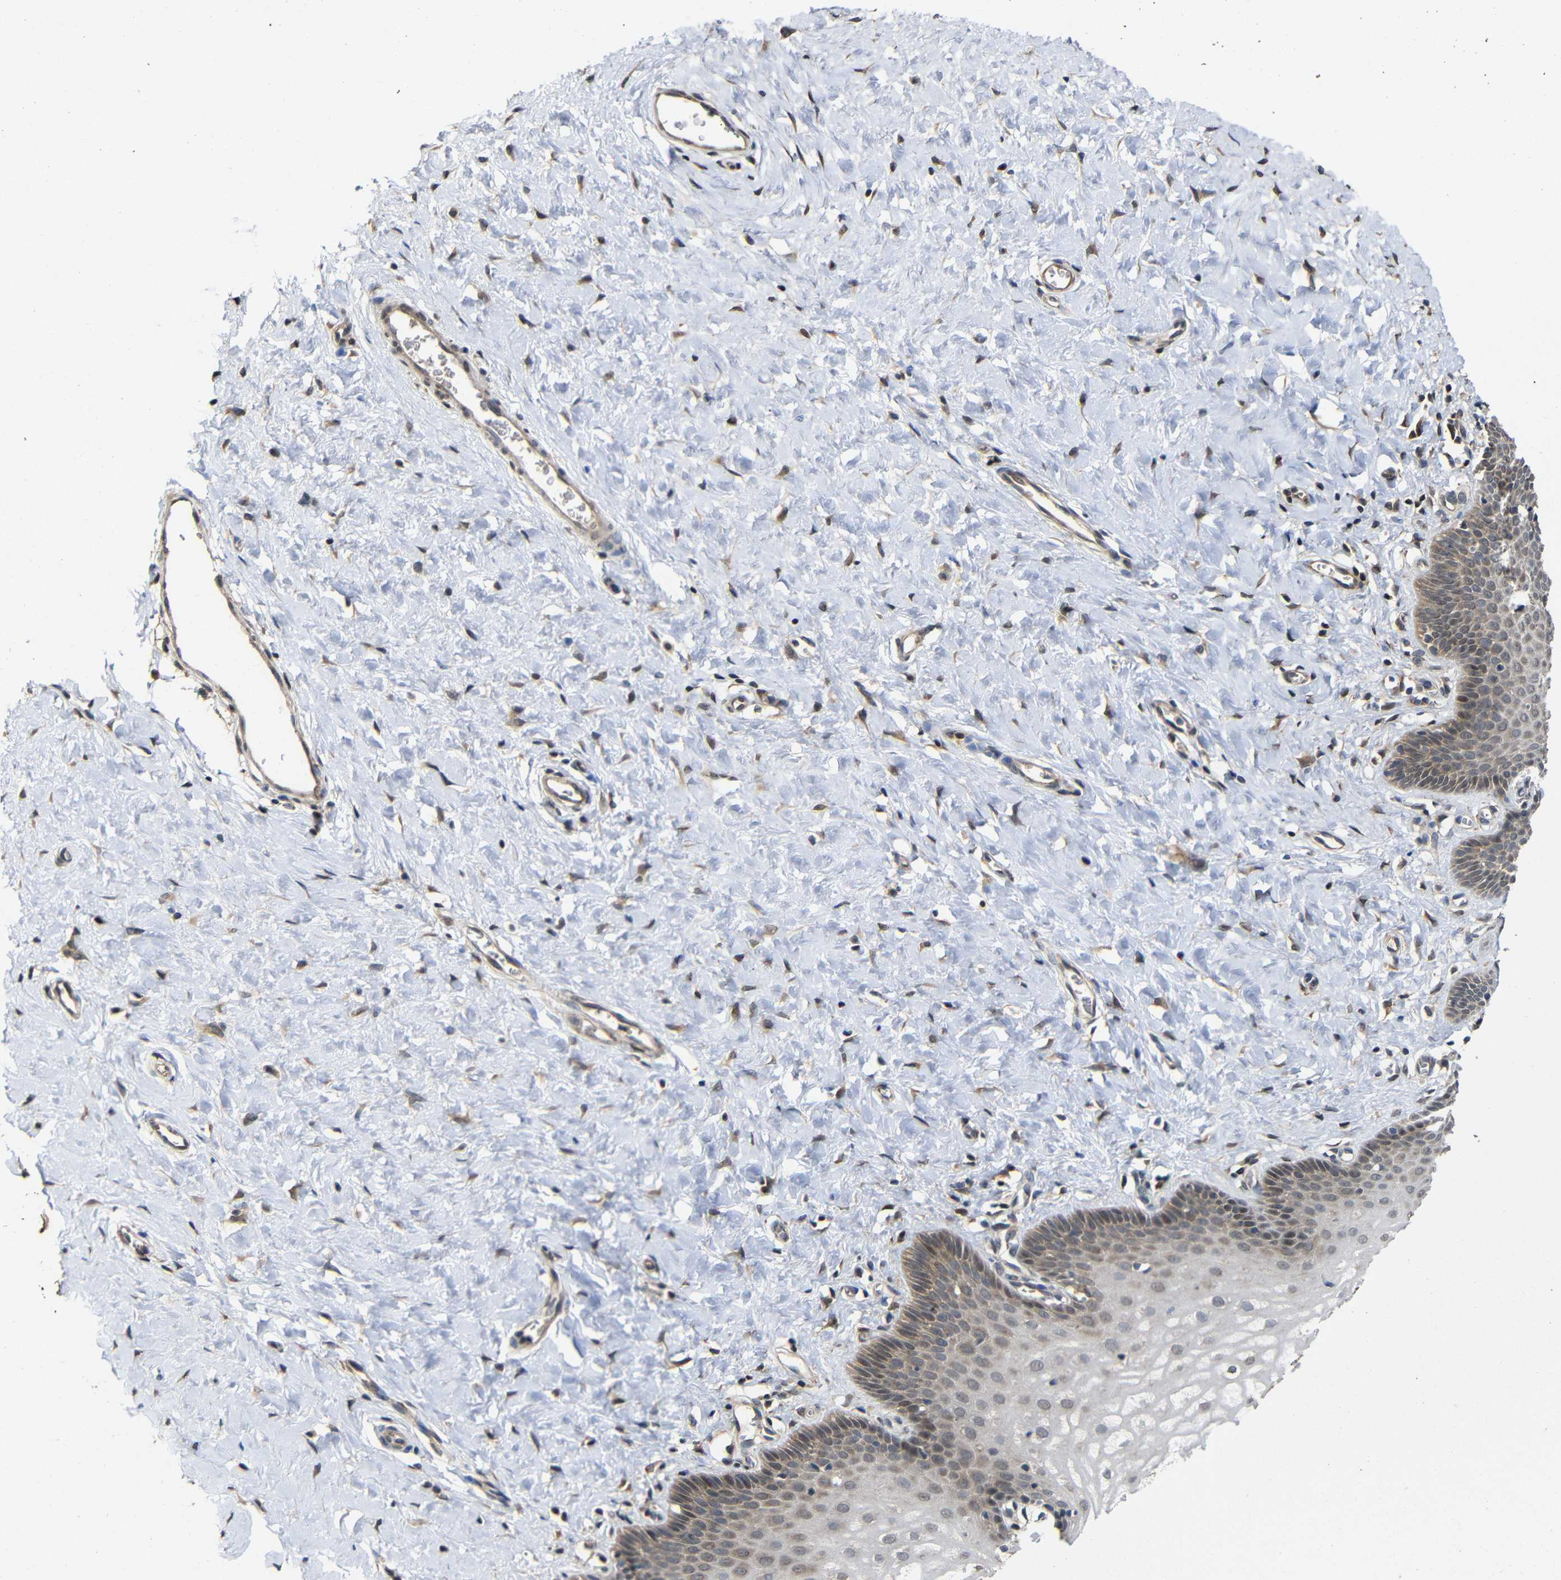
{"staining": {"intensity": "moderate", "quantity": "25%-75%", "location": "cytoplasmic/membranous"}, "tissue": "cervix", "cell_type": "Glandular cells", "image_type": "normal", "snomed": [{"axis": "morphology", "description": "Normal tissue, NOS"}, {"axis": "topography", "description": "Cervix"}], "caption": "A medium amount of moderate cytoplasmic/membranous expression is appreciated in about 25%-75% of glandular cells in benign cervix.", "gene": "ATG12", "patient": {"sex": "female", "age": 55}}